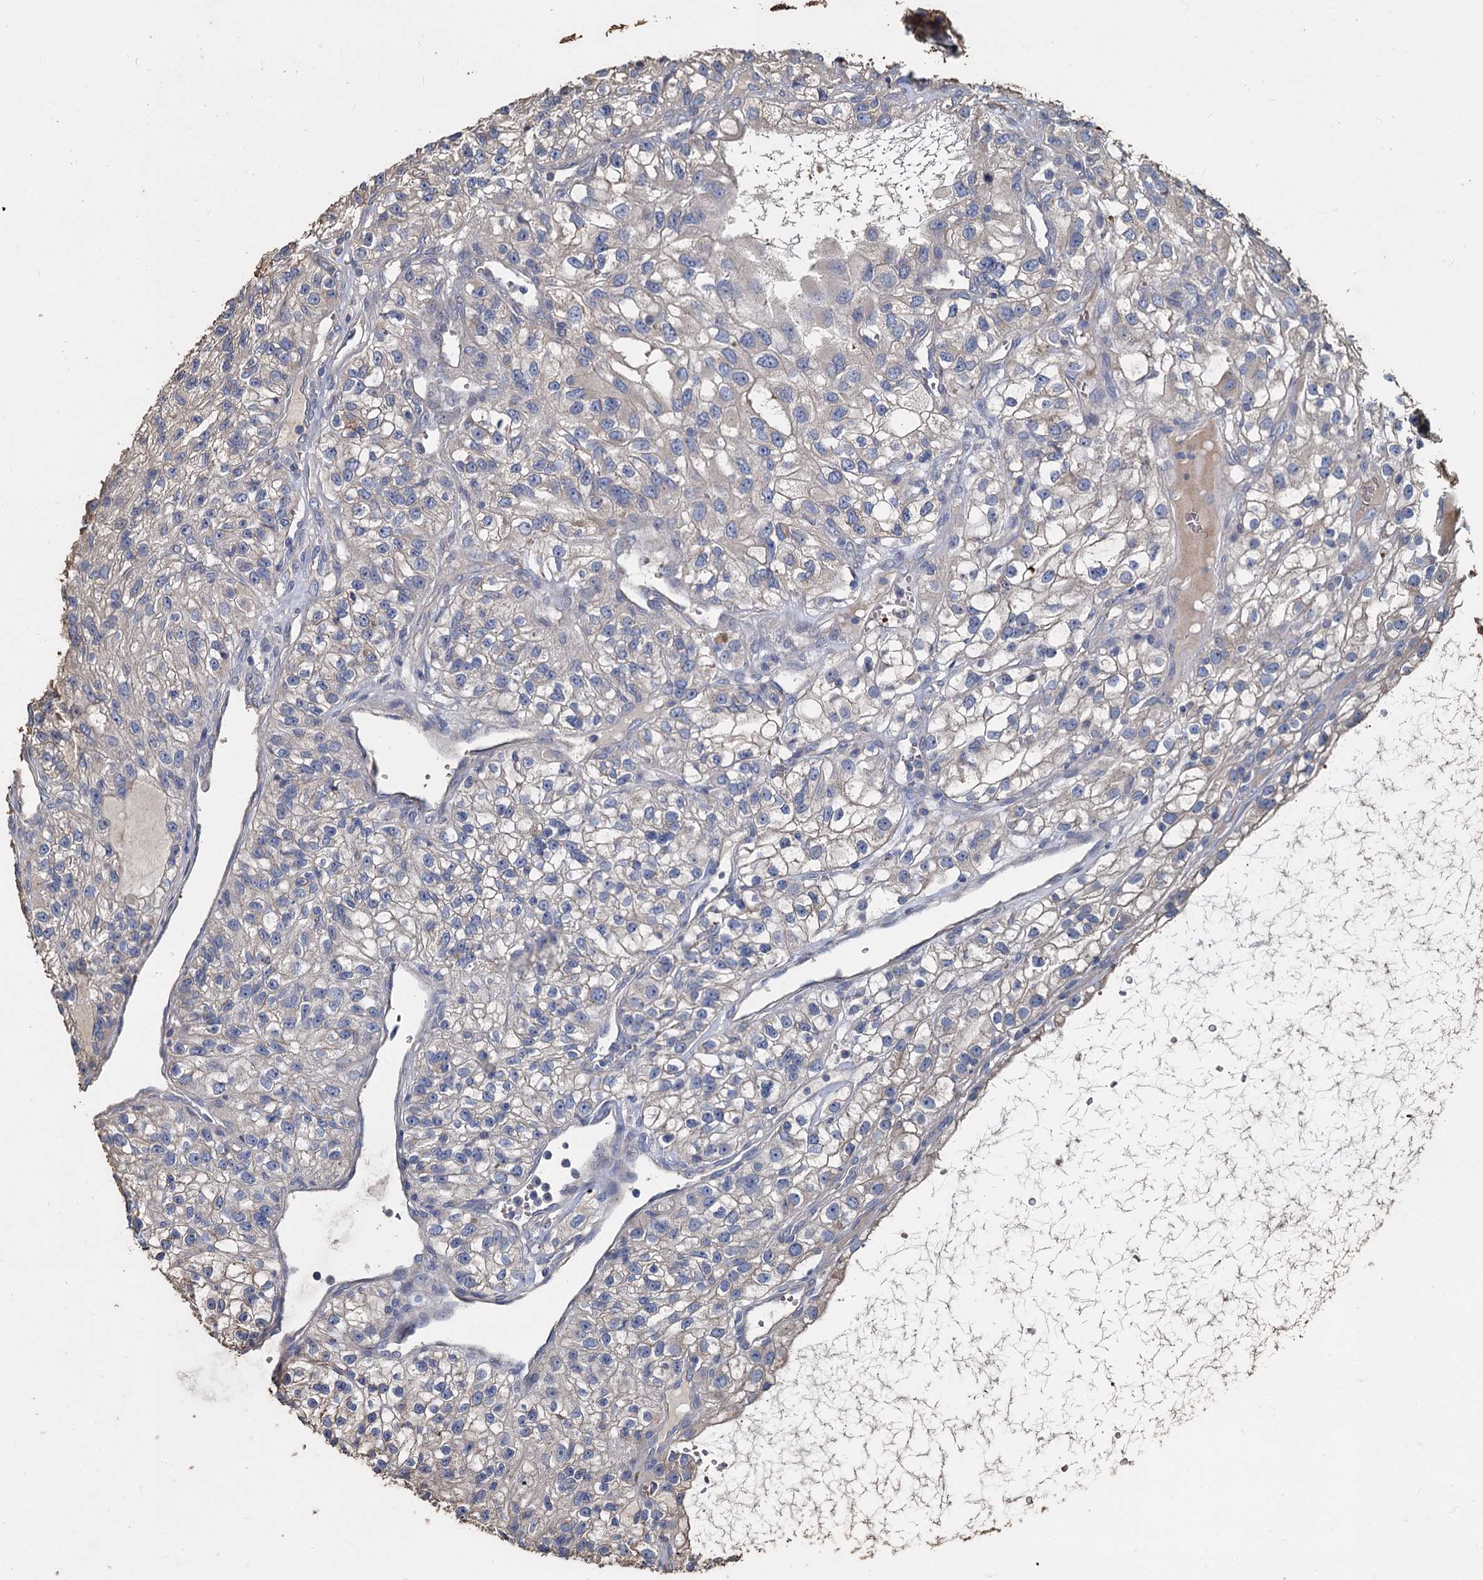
{"staining": {"intensity": "weak", "quantity": "<25%", "location": "cytoplasmic/membranous"}, "tissue": "renal cancer", "cell_type": "Tumor cells", "image_type": "cancer", "snomed": [{"axis": "morphology", "description": "Adenocarcinoma, NOS"}, {"axis": "topography", "description": "Kidney"}], "caption": "IHC image of neoplastic tissue: renal cancer stained with DAB reveals no significant protein expression in tumor cells.", "gene": "TCTN2", "patient": {"sex": "female", "age": 57}}